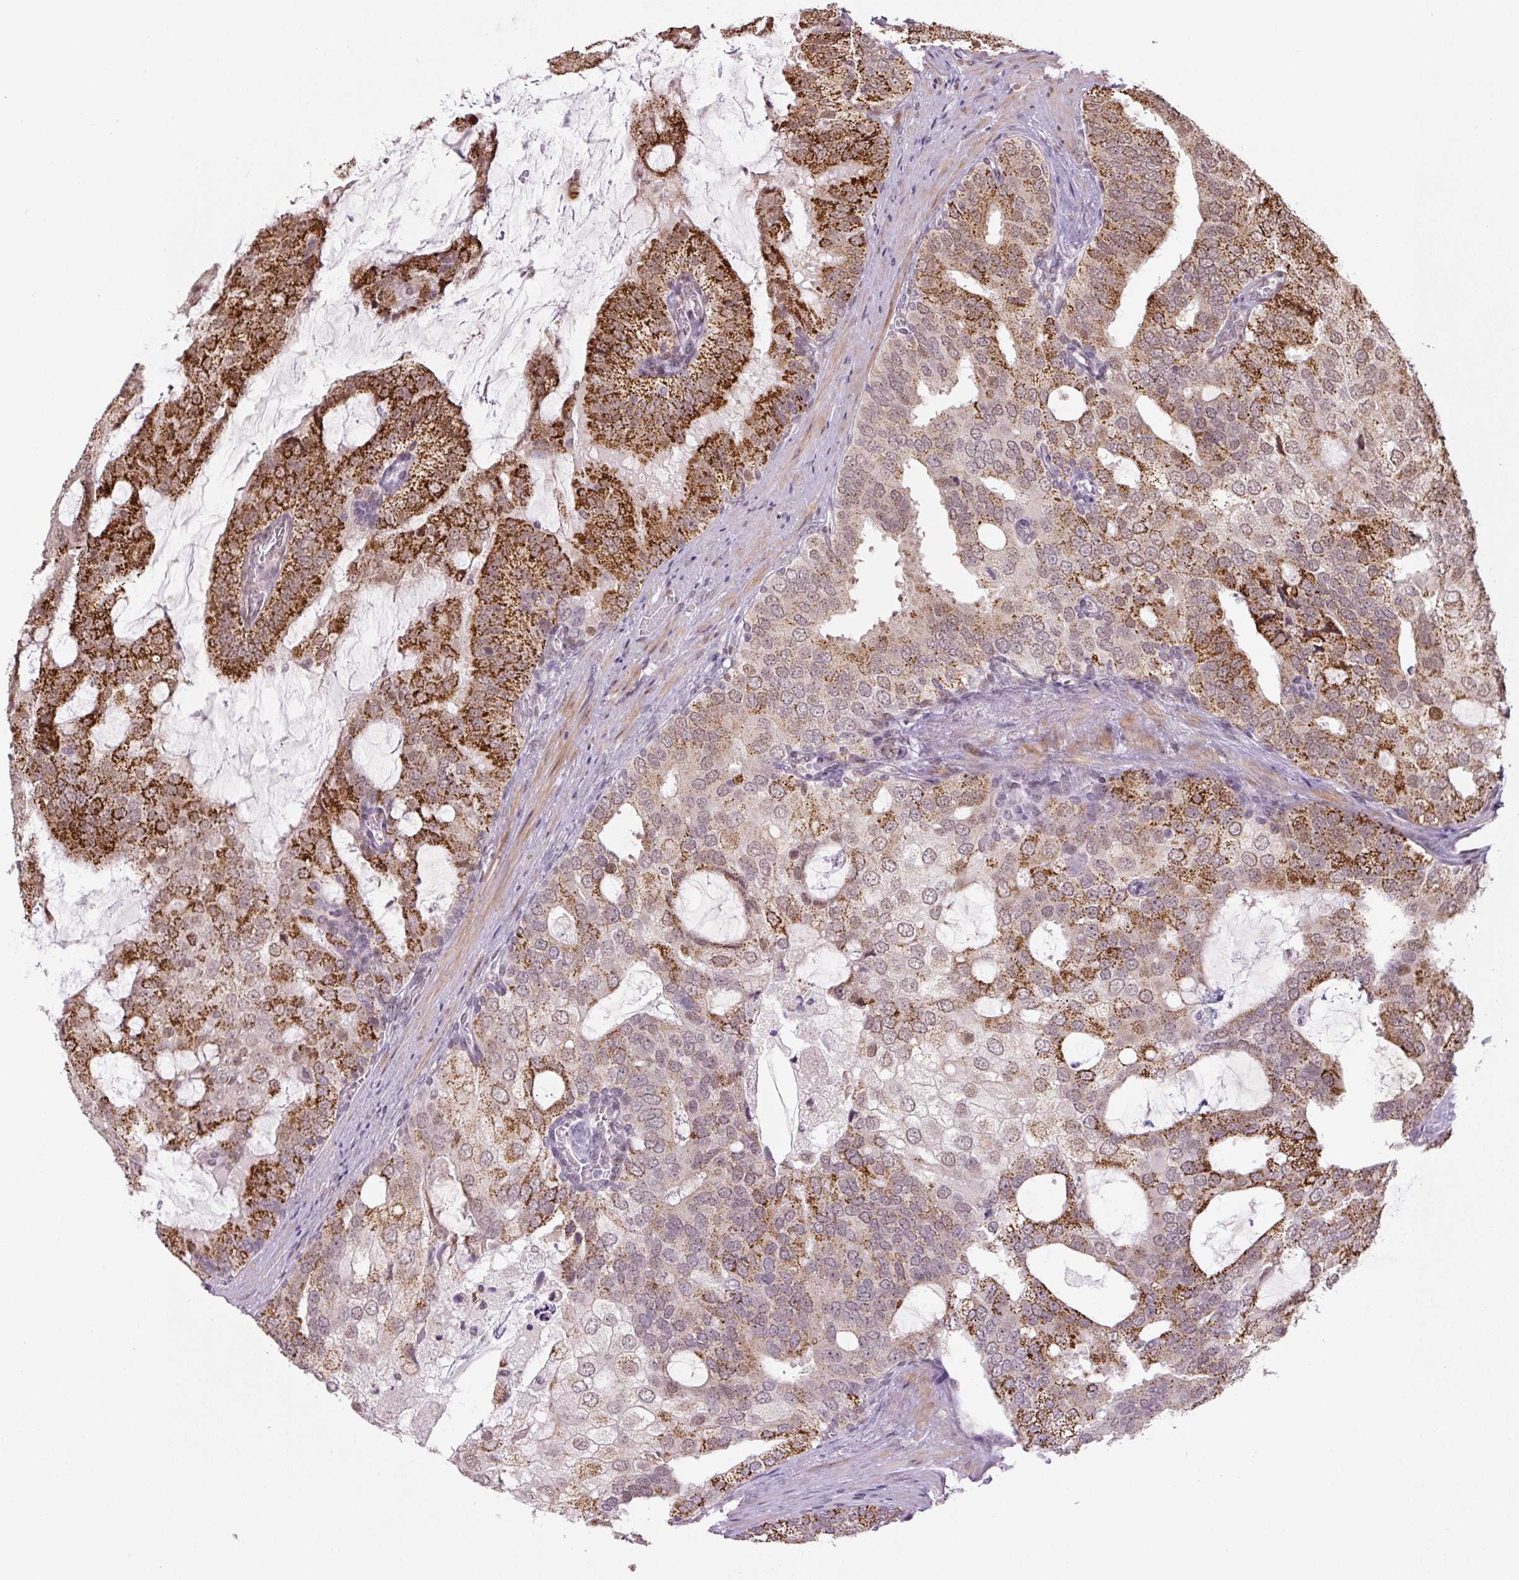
{"staining": {"intensity": "strong", "quantity": "25%-75%", "location": "cytoplasmic/membranous,nuclear"}, "tissue": "prostate cancer", "cell_type": "Tumor cells", "image_type": "cancer", "snomed": [{"axis": "morphology", "description": "Adenocarcinoma, High grade"}, {"axis": "topography", "description": "Prostate"}], "caption": "This photomicrograph demonstrates IHC staining of adenocarcinoma (high-grade) (prostate), with high strong cytoplasmic/membranous and nuclear staining in about 25%-75% of tumor cells.", "gene": "TCFL5", "patient": {"sex": "male", "age": 55}}